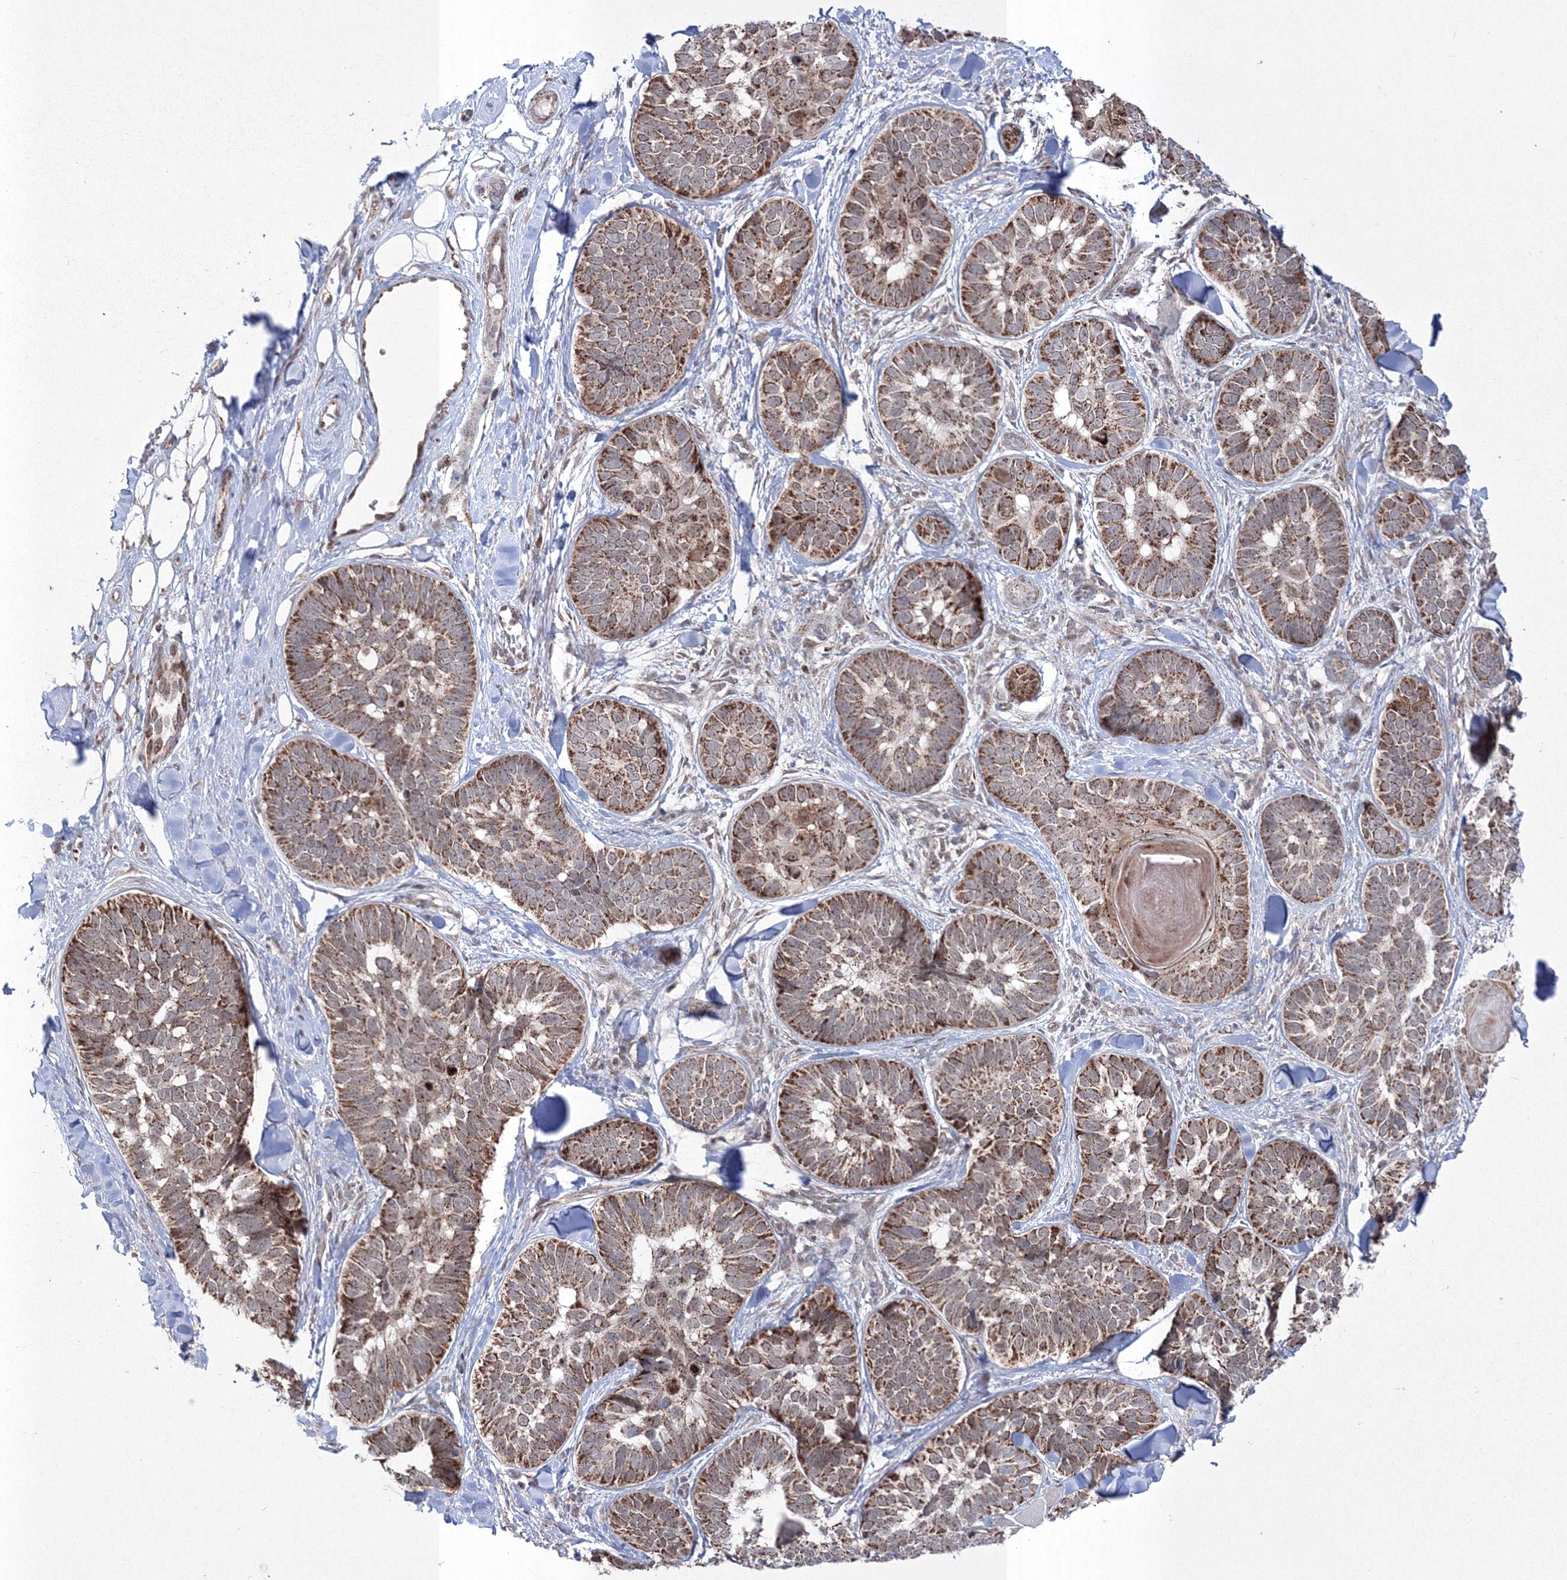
{"staining": {"intensity": "strong", "quantity": ">75%", "location": "cytoplasmic/membranous"}, "tissue": "skin cancer", "cell_type": "Tumor cells", "image_type": "cancer", "snomed": [{"axis": "morphology", "description": "Basal cell carcinoma"}, {"axis": "topography", "description": "Skin"}], "caption": "A high-resolution histopathology image shows immunohistochemistry staining of skin cancer, which exhibits strong cytoplasmic/membranous staining in about >75% of tumor cells. (Brightfield microscopy of DAB IHC at high magnification).", "gene": "GRSF1", "patient": {"sex": "male", "age": 62}}